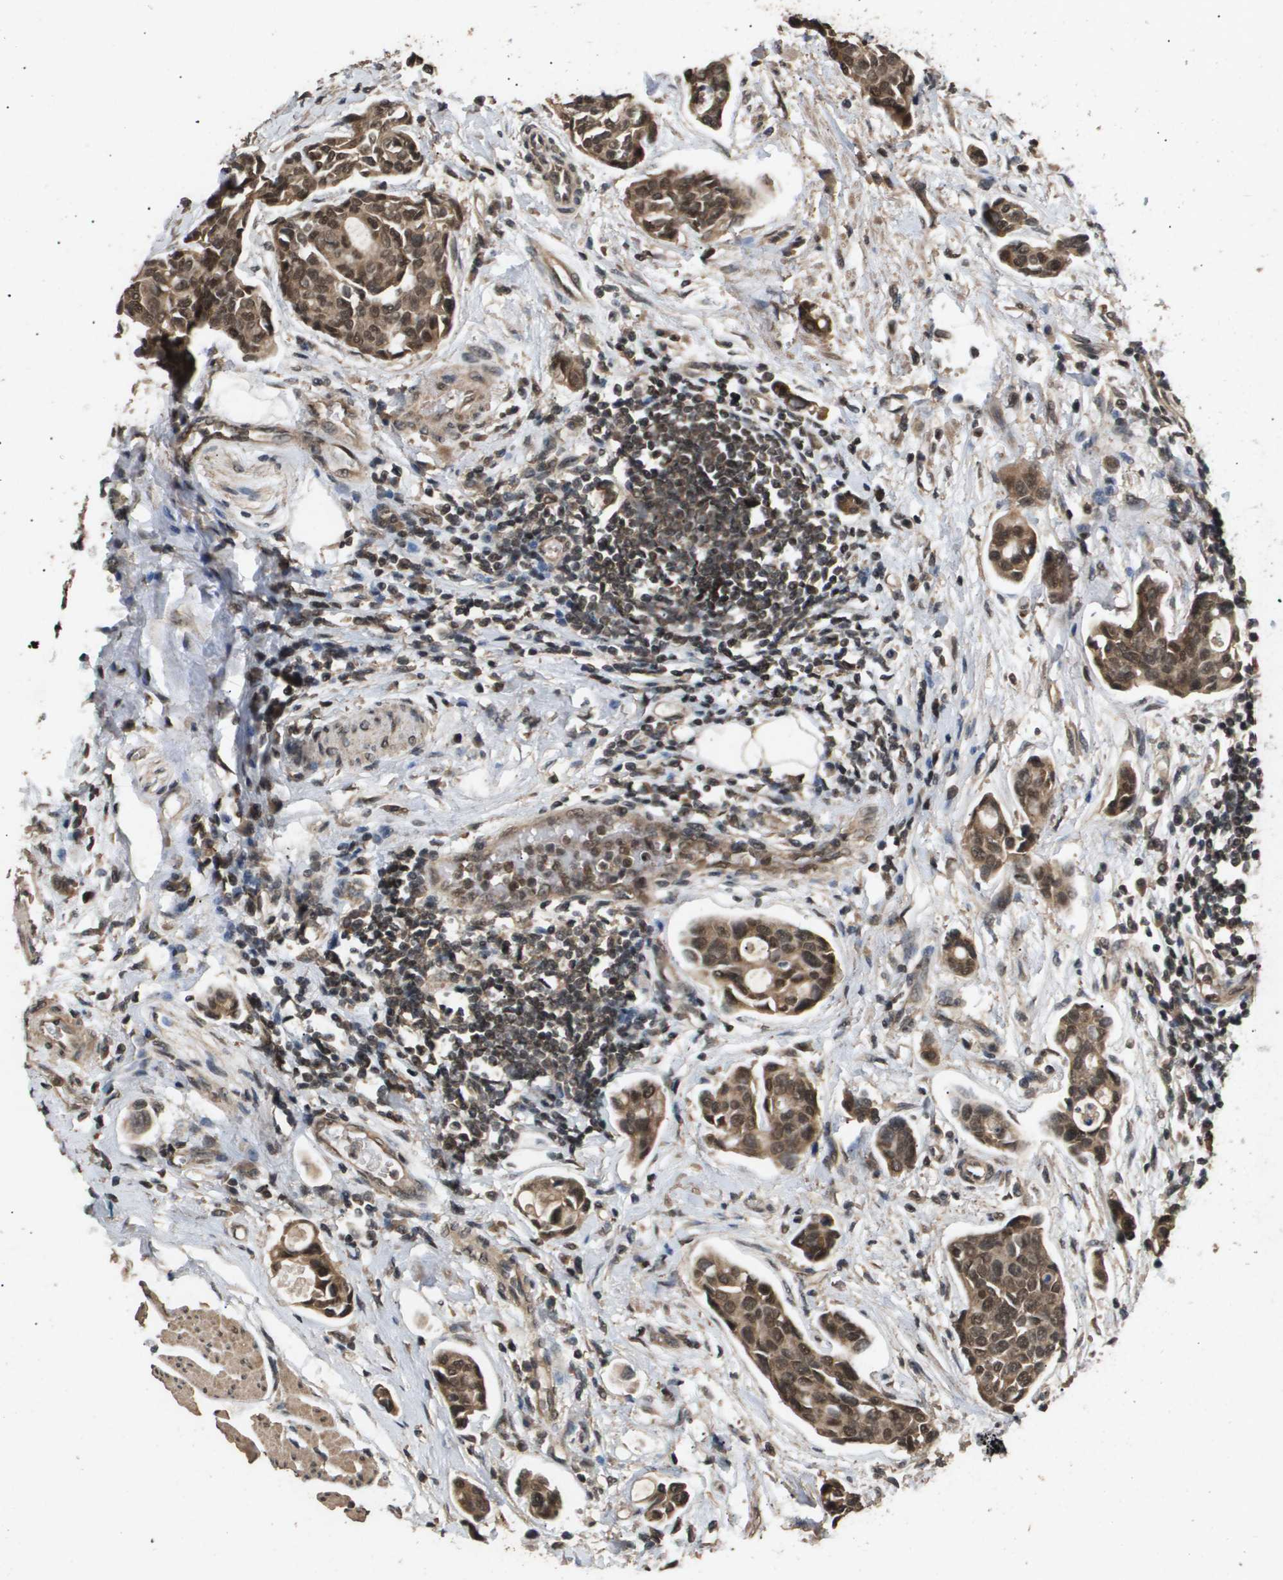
{"staining": {"intensity": "moderate", "quantity": ">75%", "location": "cytoplasmic/membranous,nuclear"}, "tissue": "urothelial cancer", "cell_type": "Tumor cells", "image_type": "cancer", "snomed": [{"axis": "morphology", "description": "Urothelial carcinoma, High grade"}, {"axis": "topography", "description": "Urinary bladder"}], "caption": "Moderate cytoplasmic/membranous and nuclear staining for a protein is appreciated in about >75% of tumor cells of urothelial carcinoma (high-grade) using IHC.", "gene": "ING1", "patient": {"sex": "male", "age": 78}}